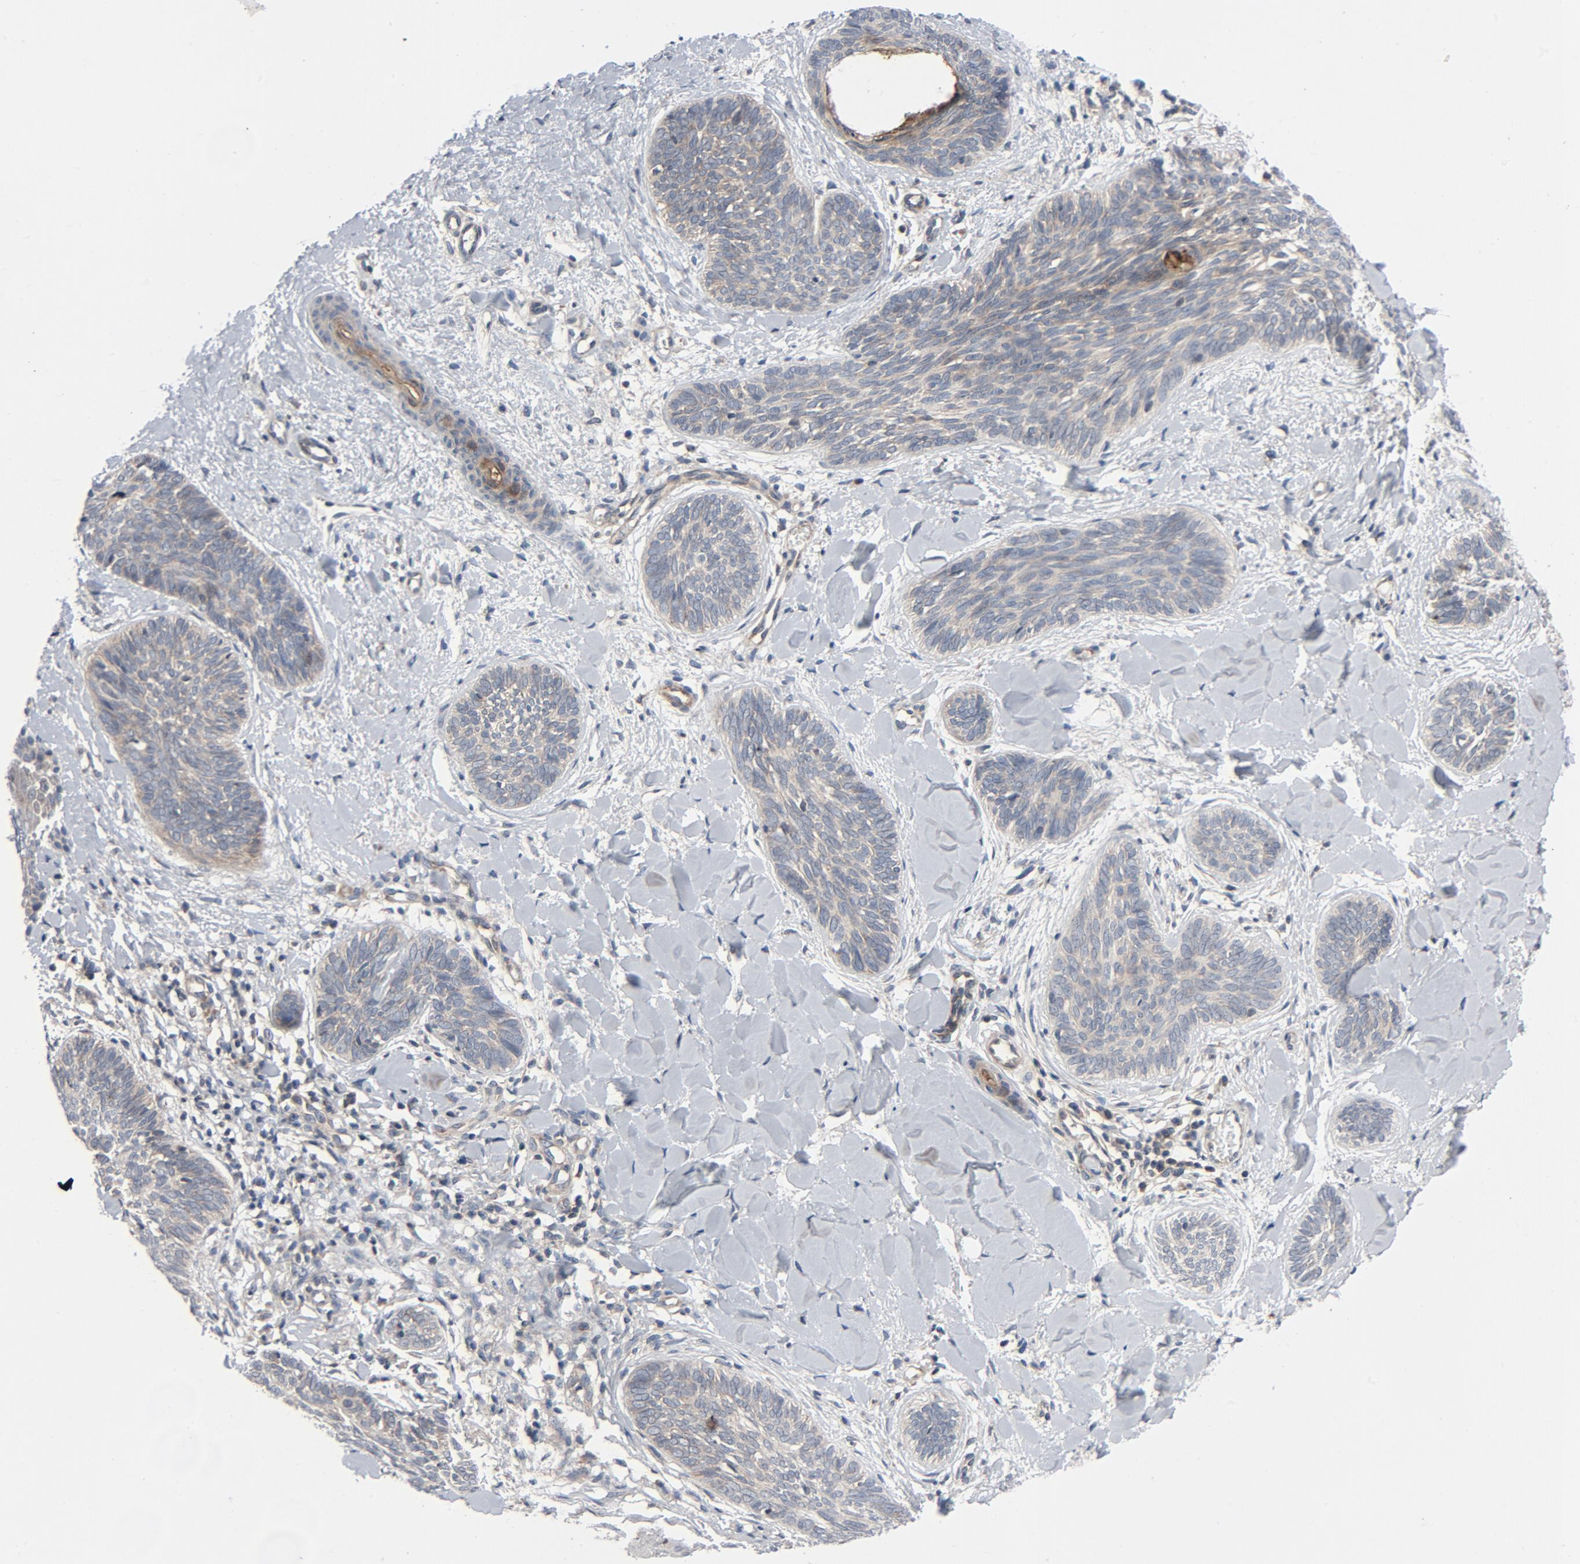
{"staining": {"intensity": "weak", "quantity": ">75%", "location": "cytoplasmic/membranous"}, "tissue": "skin cancer", "cell_type": "Tumor cells", "image_type": "cancer", "snomed": [{"axis": "morphology", "description": "Basal cell carcinoma"}, {"axis": "topography", "description": "Skin"}], "caption": "A histopathology image showing weak cytoplasmic/membranous staining in about >75% of tumor cells in skin cancer, as visualized by brown immunohistochemical staining.", "gene": "TSG101", "patient": {"sex": "female", "age": 81}}